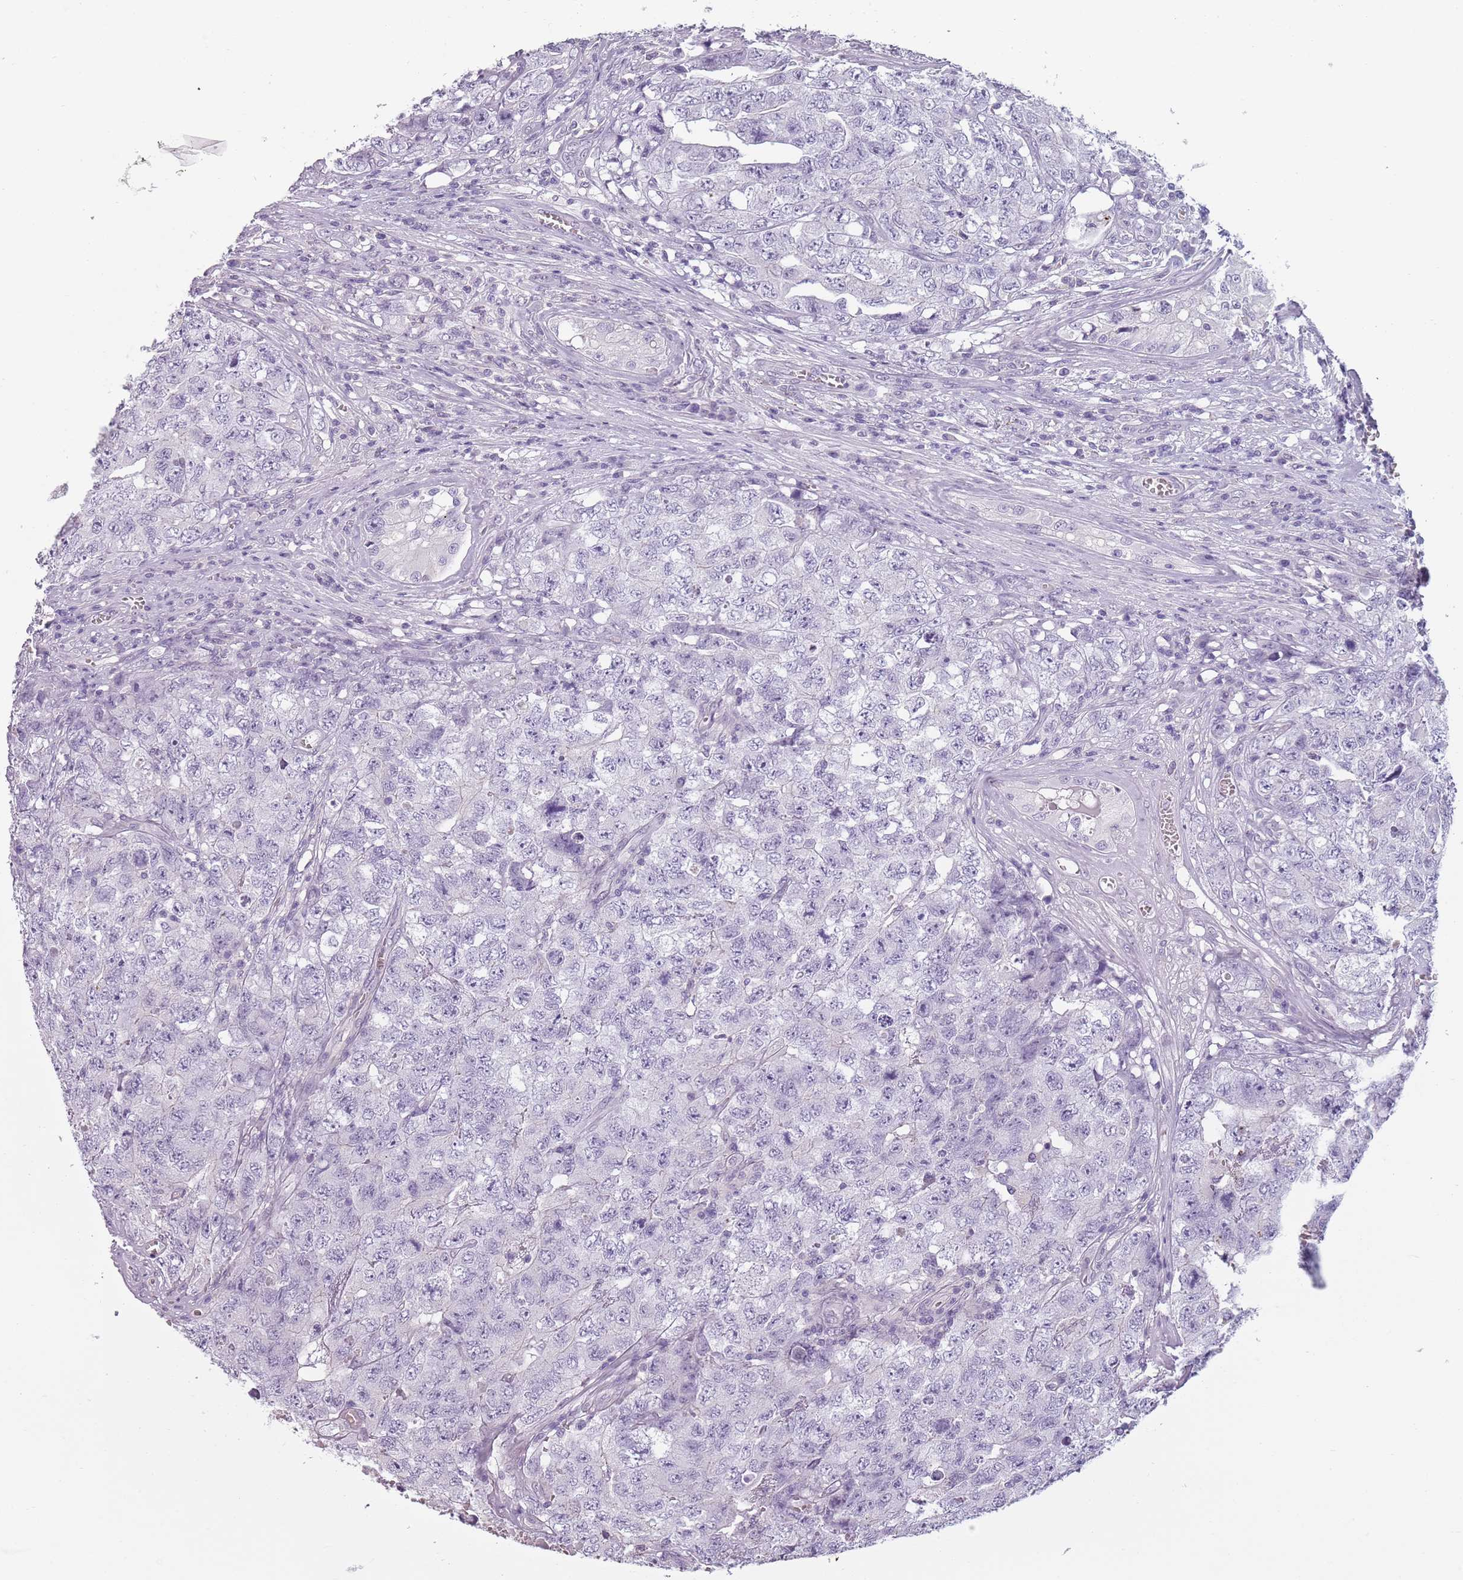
{"staining": {"intensity": "negative", "quantity": "none", "location": "none"}, "tissue": "testis cancer", "cell_type": "Tumor cells", "image_type": "cancer", "snomed": [{"axis": "morphology", "description": "Carcinoma, Embryonal, NOS"}, {"axis": "topography", "description": "Testis"}], "caption": "Protein analysis of testis cancer displays no significant positivity in tumor cells.", "gene": "PIEZO1", "patient": {"sex": "male", "age": 31}}